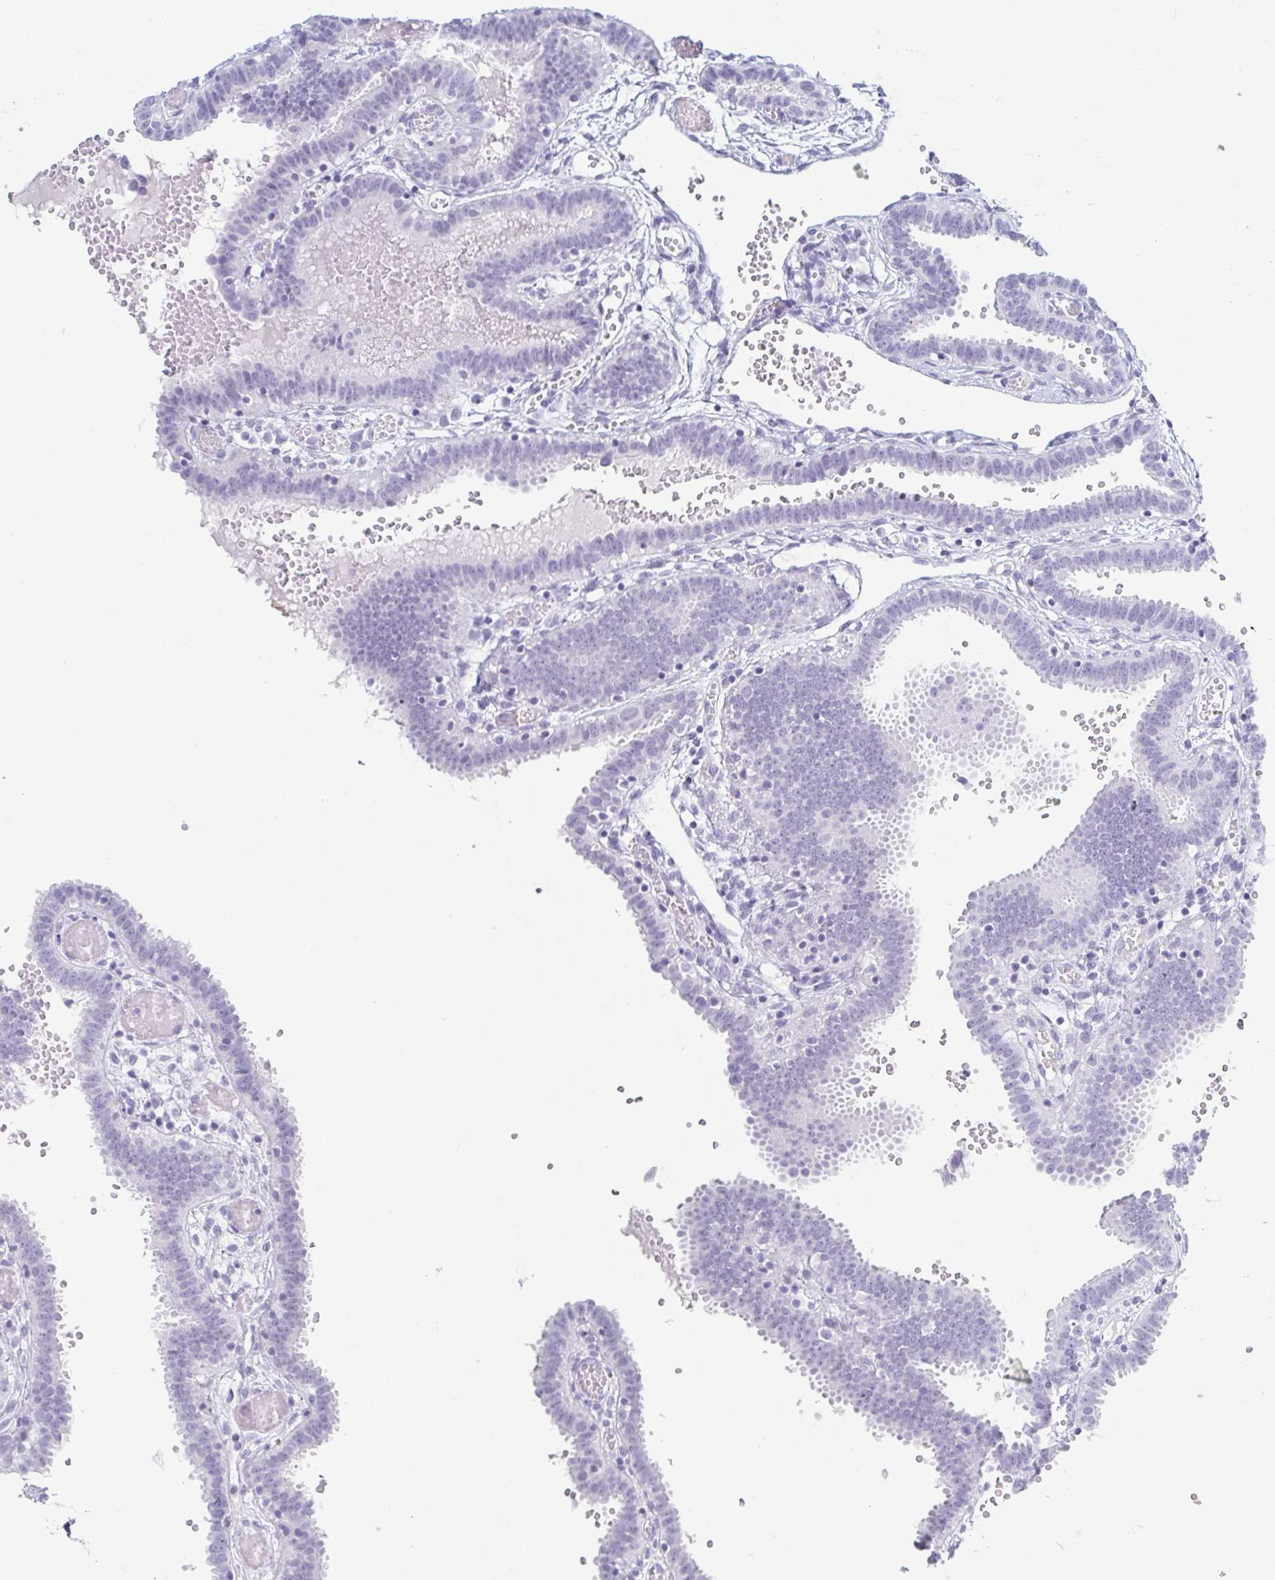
{"staining": {"intensity": "negative", "quantity": "none", "location": "none"}, "tissue": "fallopian tube", "cell_type": "Glandular cells", "image_type": "normal", "snomed": [{"axis": "morphology", "description": "Normal tissue, NOS"}, {"axis": "topography", "description": "Fallopian tube"}], "caption": "A photomicrograph of fallopian tube stained for a protein shows no brown staining in glandular cells. (Brightfield microscopy of DAB (3,3'-diaminobenzidine) immunohistochemistry (IHC) at high magnification).", "gene": "ZG16B", "patient": {"sex": "female", "age": 37}}